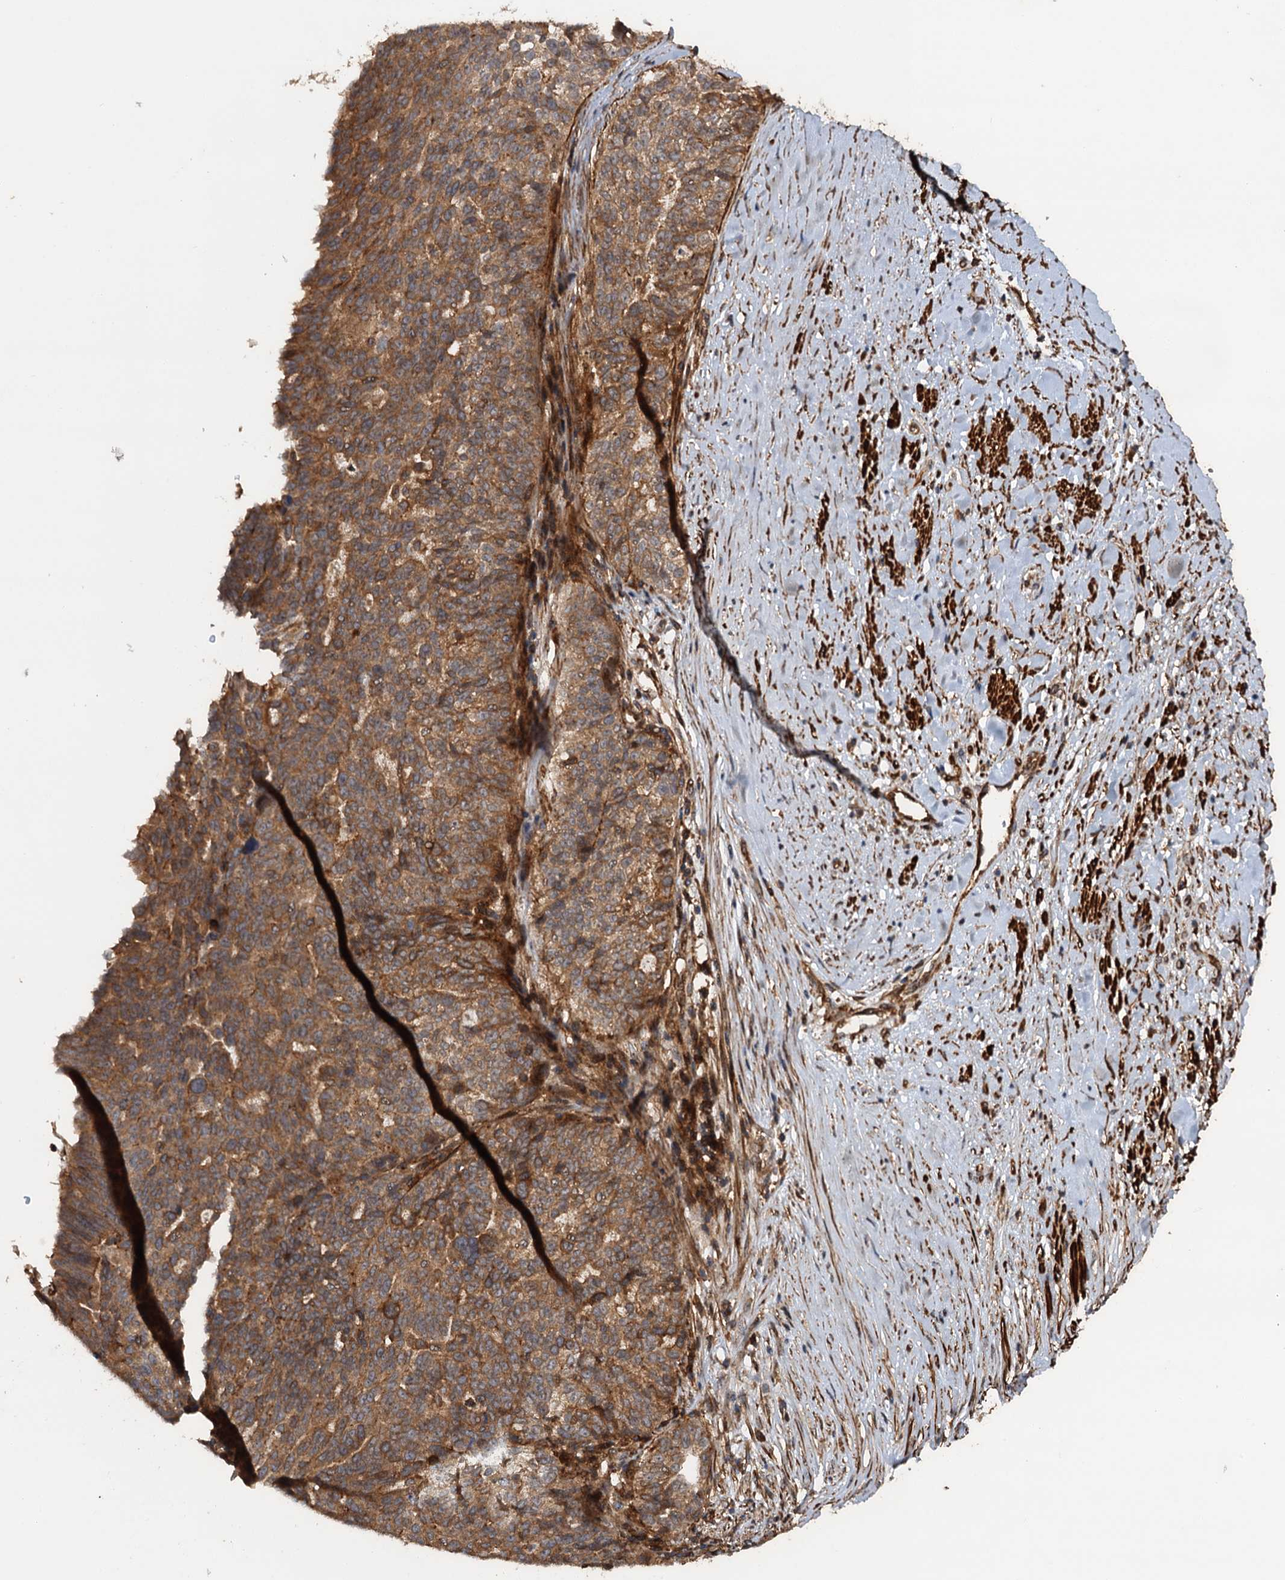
{"staining": {"intensity": "moderate", "quantity": ">75%", "location": "cytoplasmic/membranous"}, "tissue": "ovarian cancer", "cell_type": "Tumor cells", "image_type": "cancer", "snomed": [{"axis": "morphology", "description": "Cystadenocarcinoma, serous, NOS"}, {"axis": "topography", "description": "Ovary"}], "caption": "Ovarian cancer (serous cystadenocarcinoma) was stained to show a protein in brown. There is medium levels of moderate cytoplasmic/membranous positivity in about >75% of tumor cells.", "gene": "BORA", "patient": {"sex": "female", "age": 59}}